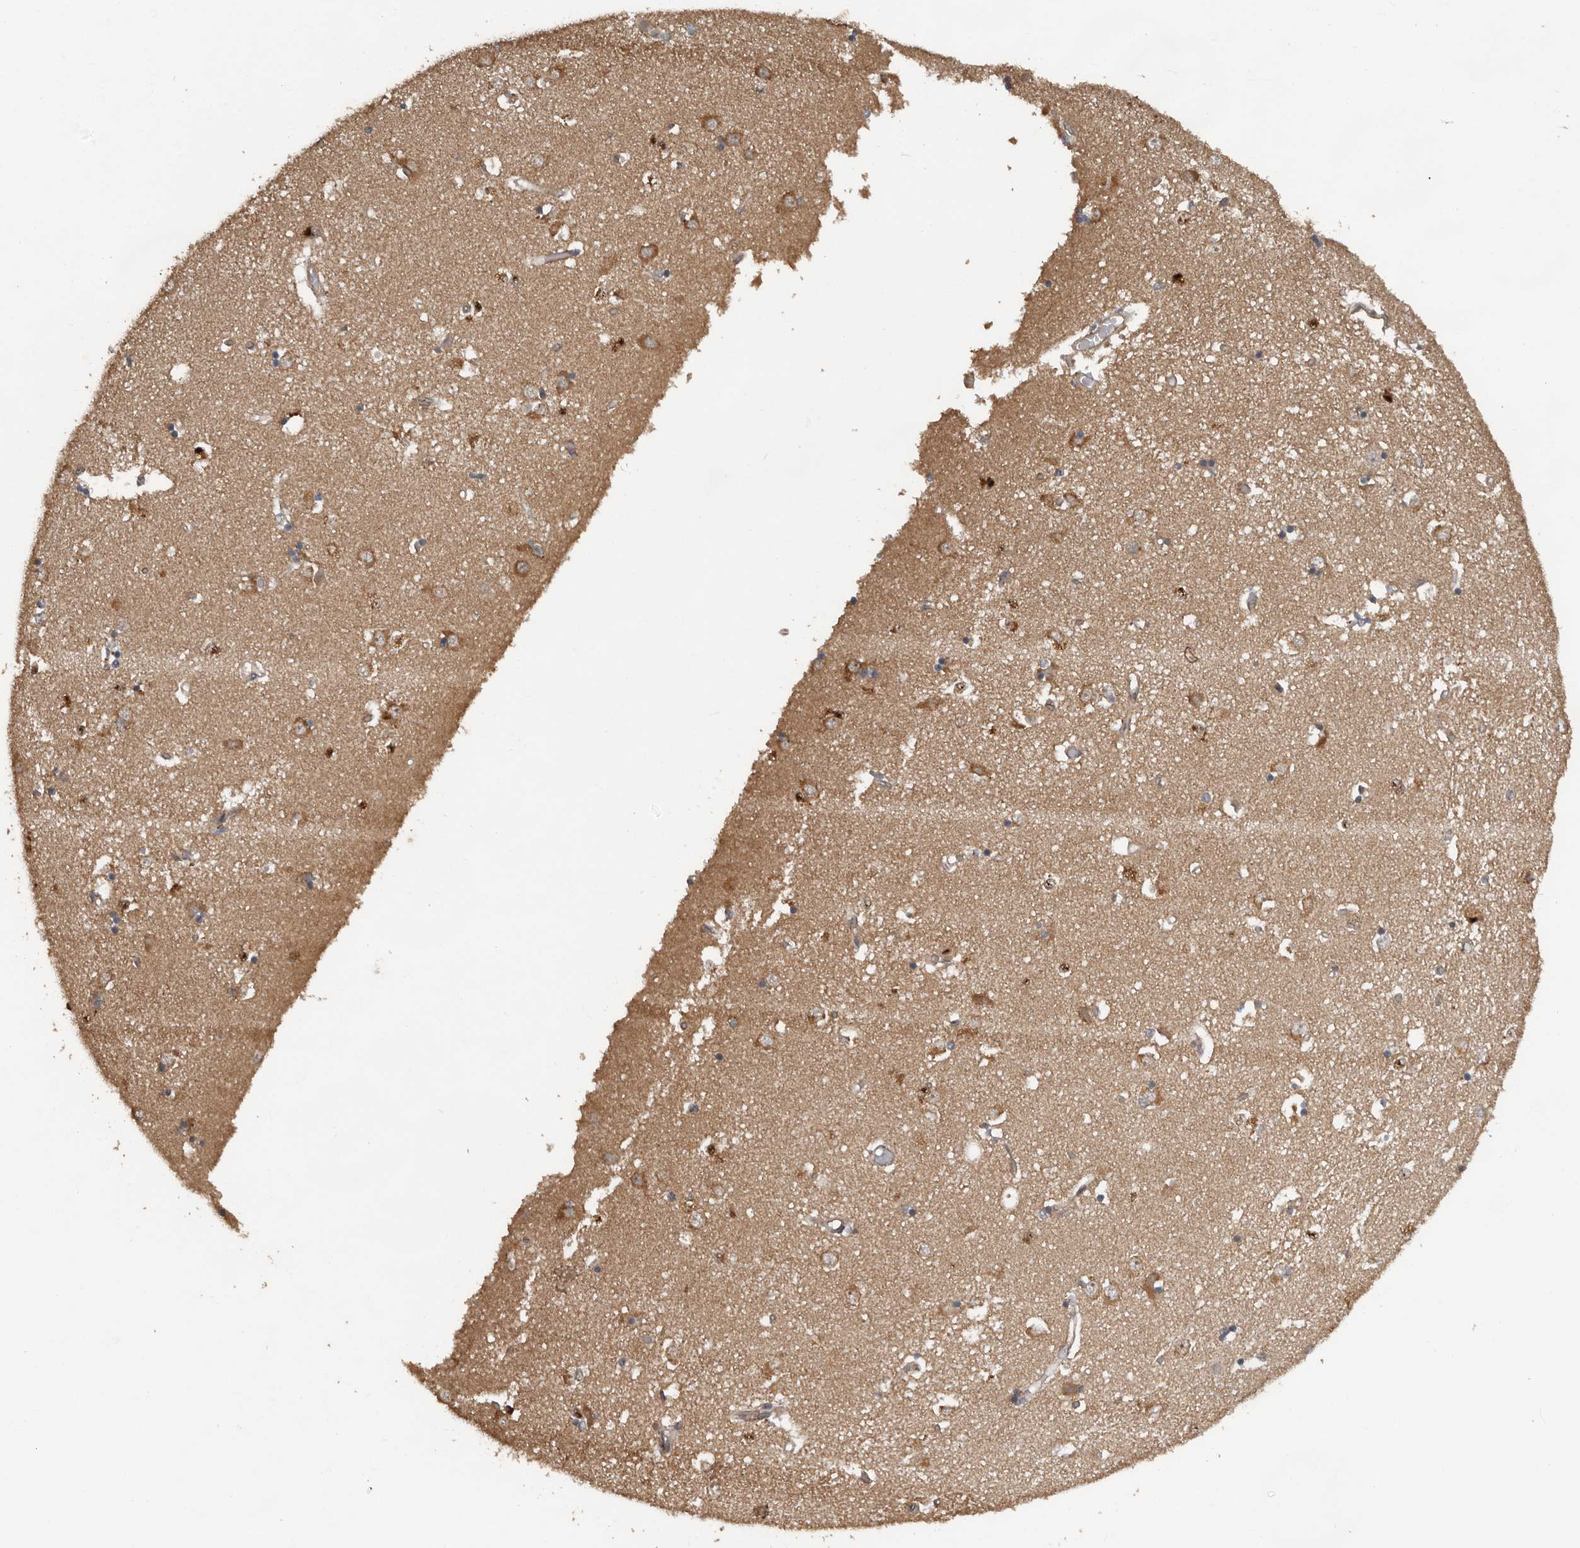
{"staining": {"intensity": "strong", "quantity": "<25%", "location": "nuclear"}, "tissue": "caudate", "cell_type": "Glial cells", "image_type": "normal", "snomed": [{"axis": "morphology", "description": "Normal tissue, NOS"}, {"axis": "topography", "description": "Lateral ventricle wall"}], "caption": "A brown stain shows strong nuclear staining of a protein in glial cells of unremarkable caudate. (DAB = brown stain, brightfield microscopy at high magnification).", "gene": "CEP350", "patient": {"sex": "male", "age": 45}}